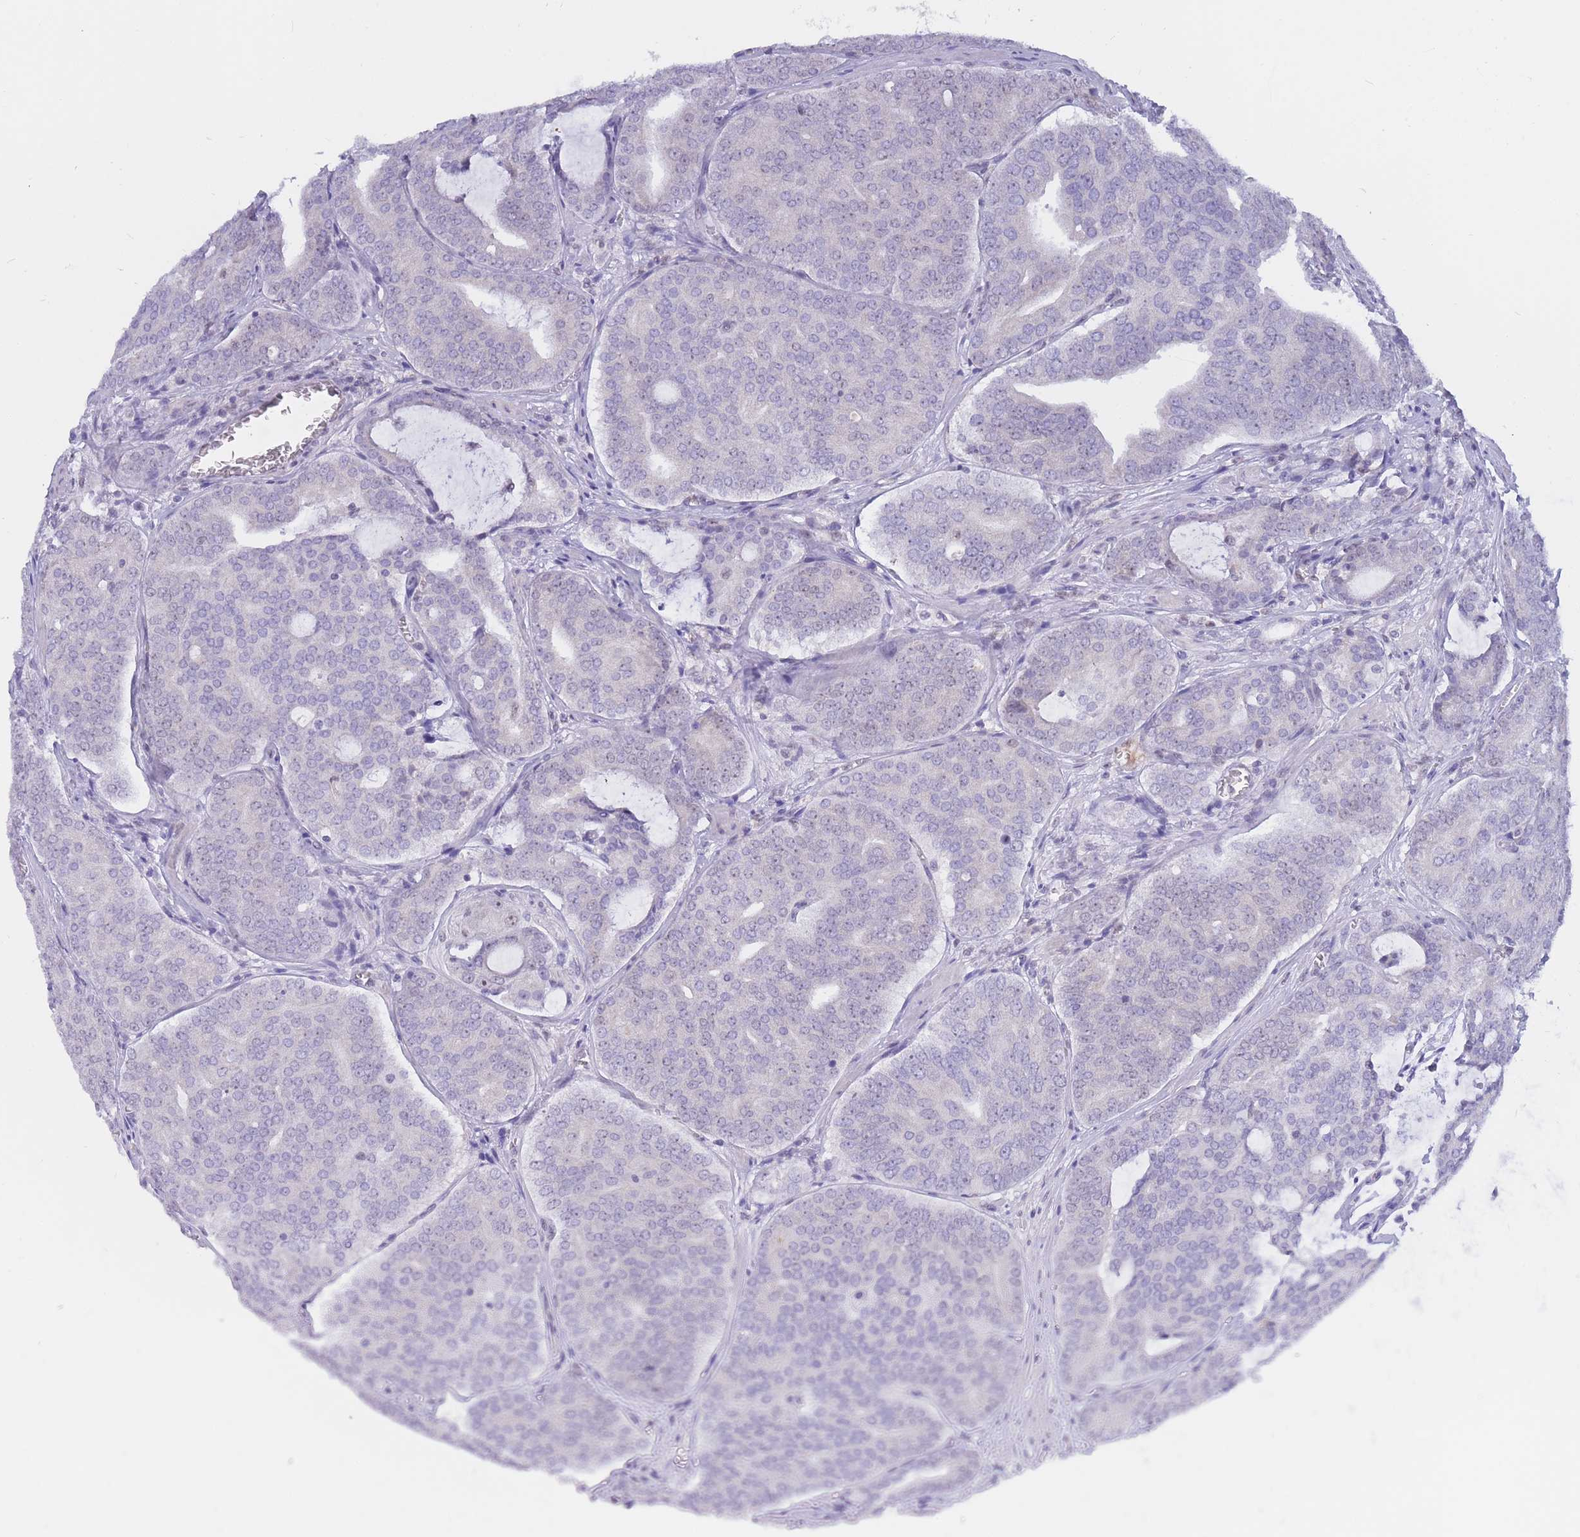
{"staining": {"intensity": "negative", "quantity": "none", "location": "none"}, "tissue": "prostate cancer", "cell_type": "Tumor cells", "image_type": "cancer", "snomed": [{"axis": "morphology", "description": "Adenocarcinoma, High grade"}, {"axis": "topography", "description": "Prostate"}], "caption": "Prostate cancer was stained to show a protein in brown. There is no significant expression in tumor cells. The staining is performed using DAB (3,3'-diaminobenzidine) brown chromogen with nuclei counter-stained in using hematoxylin.", "gene": "BOP1", "patient": {"sex": "male", "age": 55}}